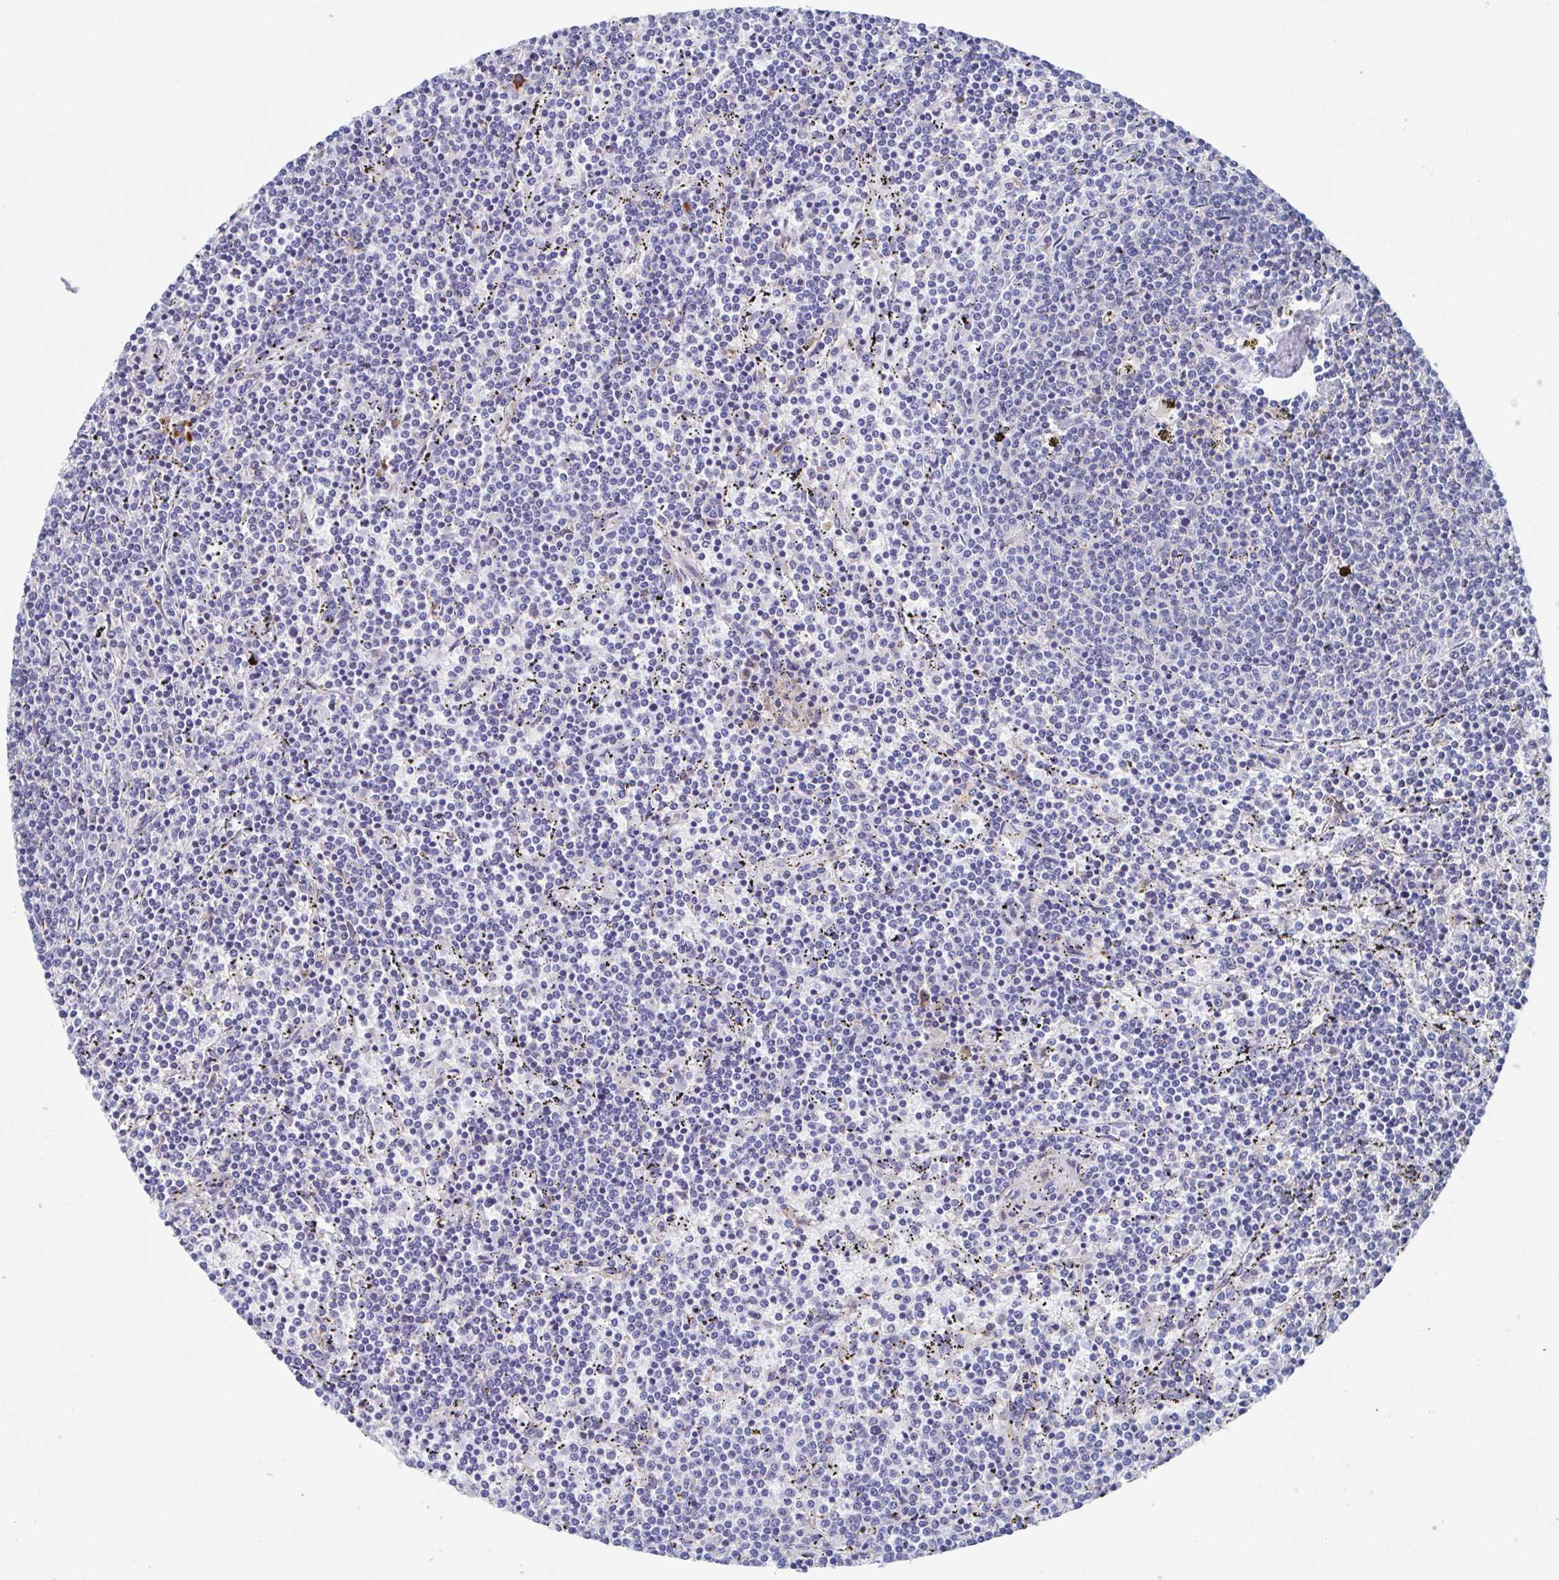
{"staining": {"intensity": "negative", "quantity": "none", "location": "none"}, "tissue": "lymphoma", "cell_type": "Tumor cells", "image_type": "cancer", "snomed": [{"axis": "morphology", "description": "Malignant lymphoma, non-Hodgkin's type, Low grade"}, {"axis": "topography", "description": "Spleen"}], "caption": "This is an IHC micrograph of human lymphoma. There is no expression in tumor cells.", "gene": "KLC3", "patient": {"sex": "female", "age": 50}}